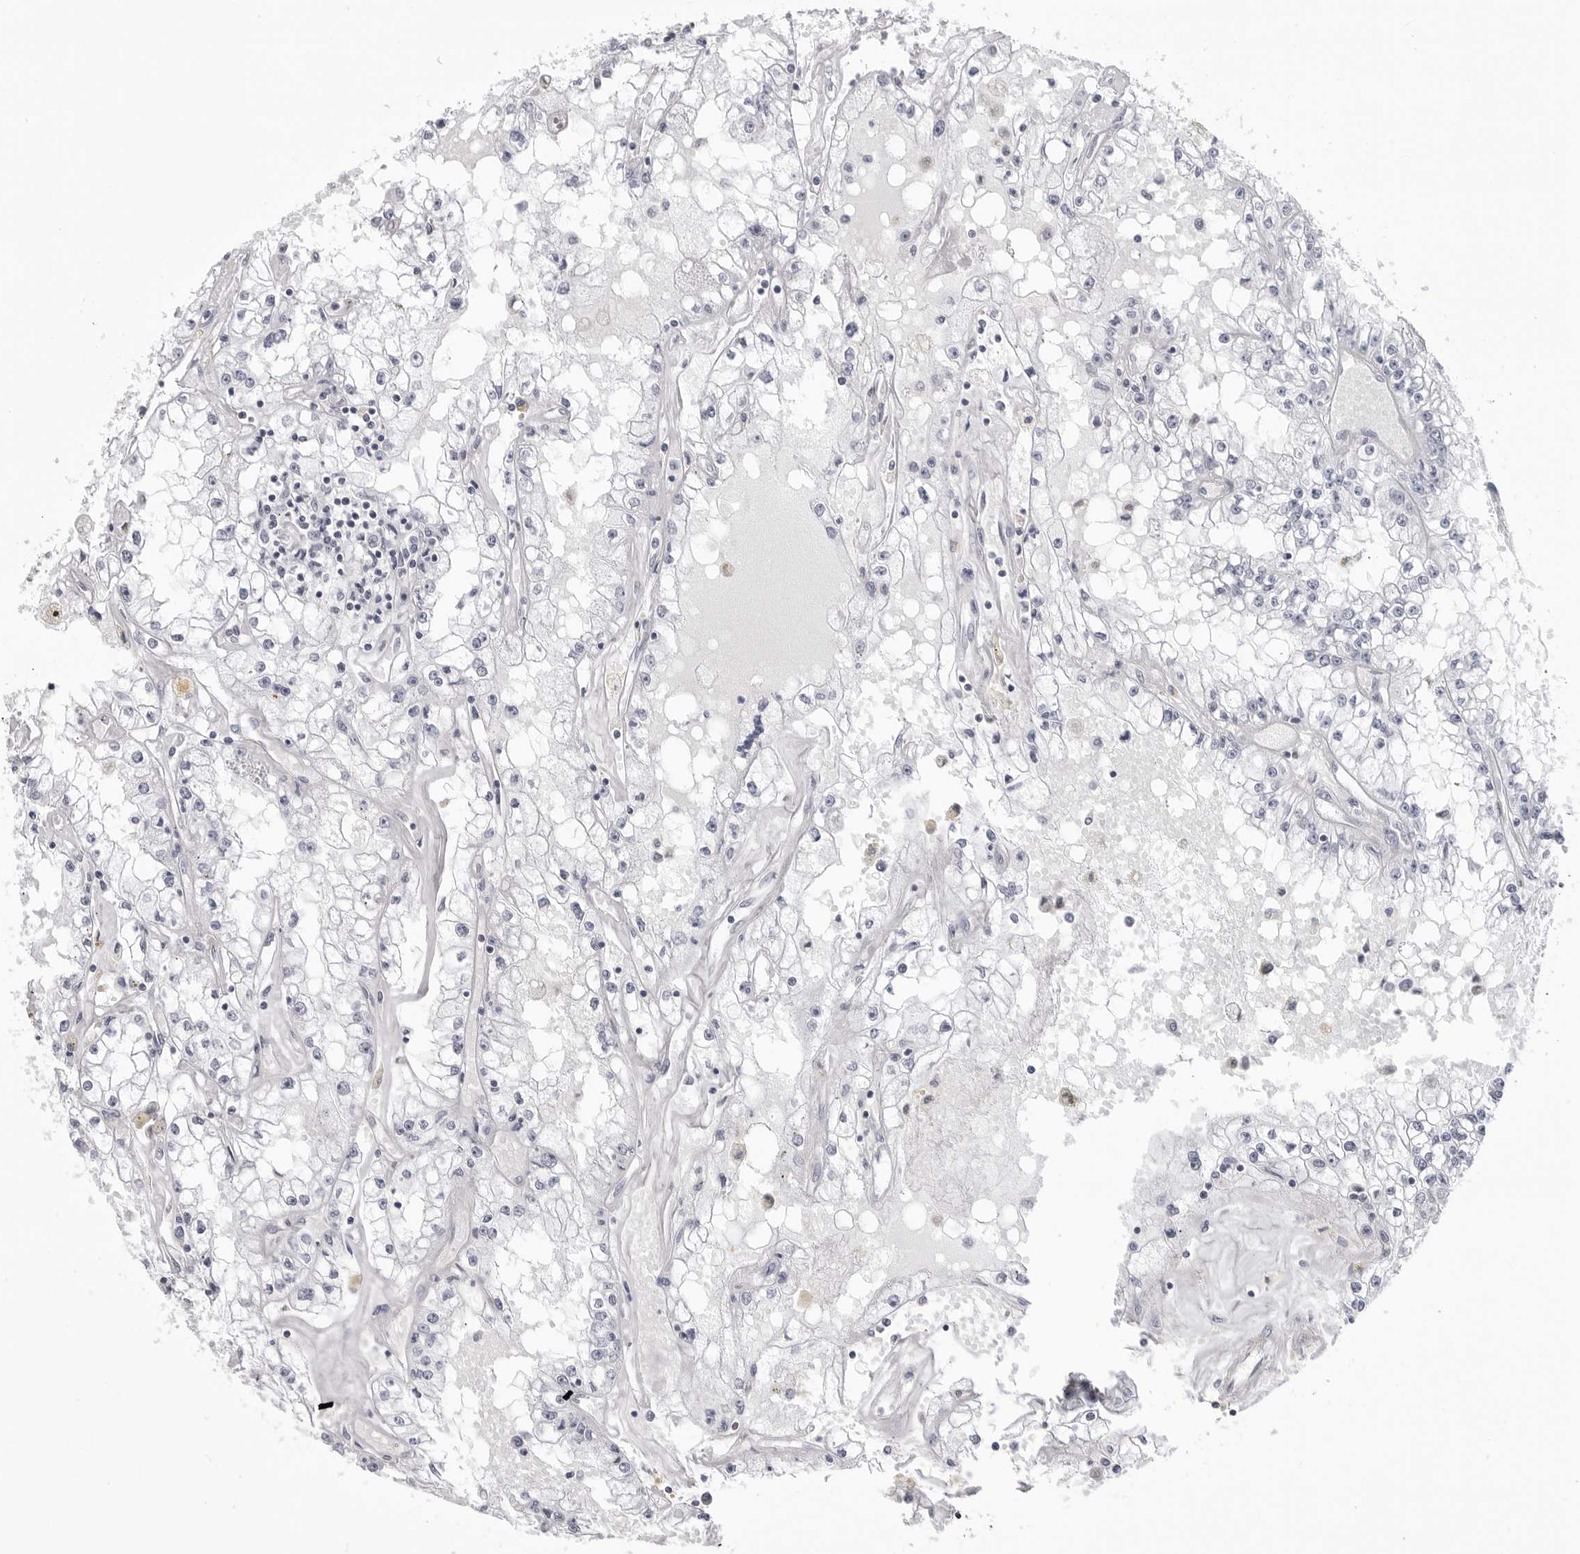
{"staining": {"intensity": "negative", "quantity": "none", "location": "none"}, "tissue": "renal cancer", "cell_type": "Tumor cells", "image_type": "cancer", "snomed": [{"axis": "morphology", "description": "Adenocarcinoma, NOS"}, {"axis": "topography", "description": "Kidney"}], "caption": "Immunohistochemistry image of neoplastic tissue: renal cancer stained with DAB displays no significant protein staining in tumor cells.", "gene": "YWHAG", "patient": {"sex": "male", "age": 56}}